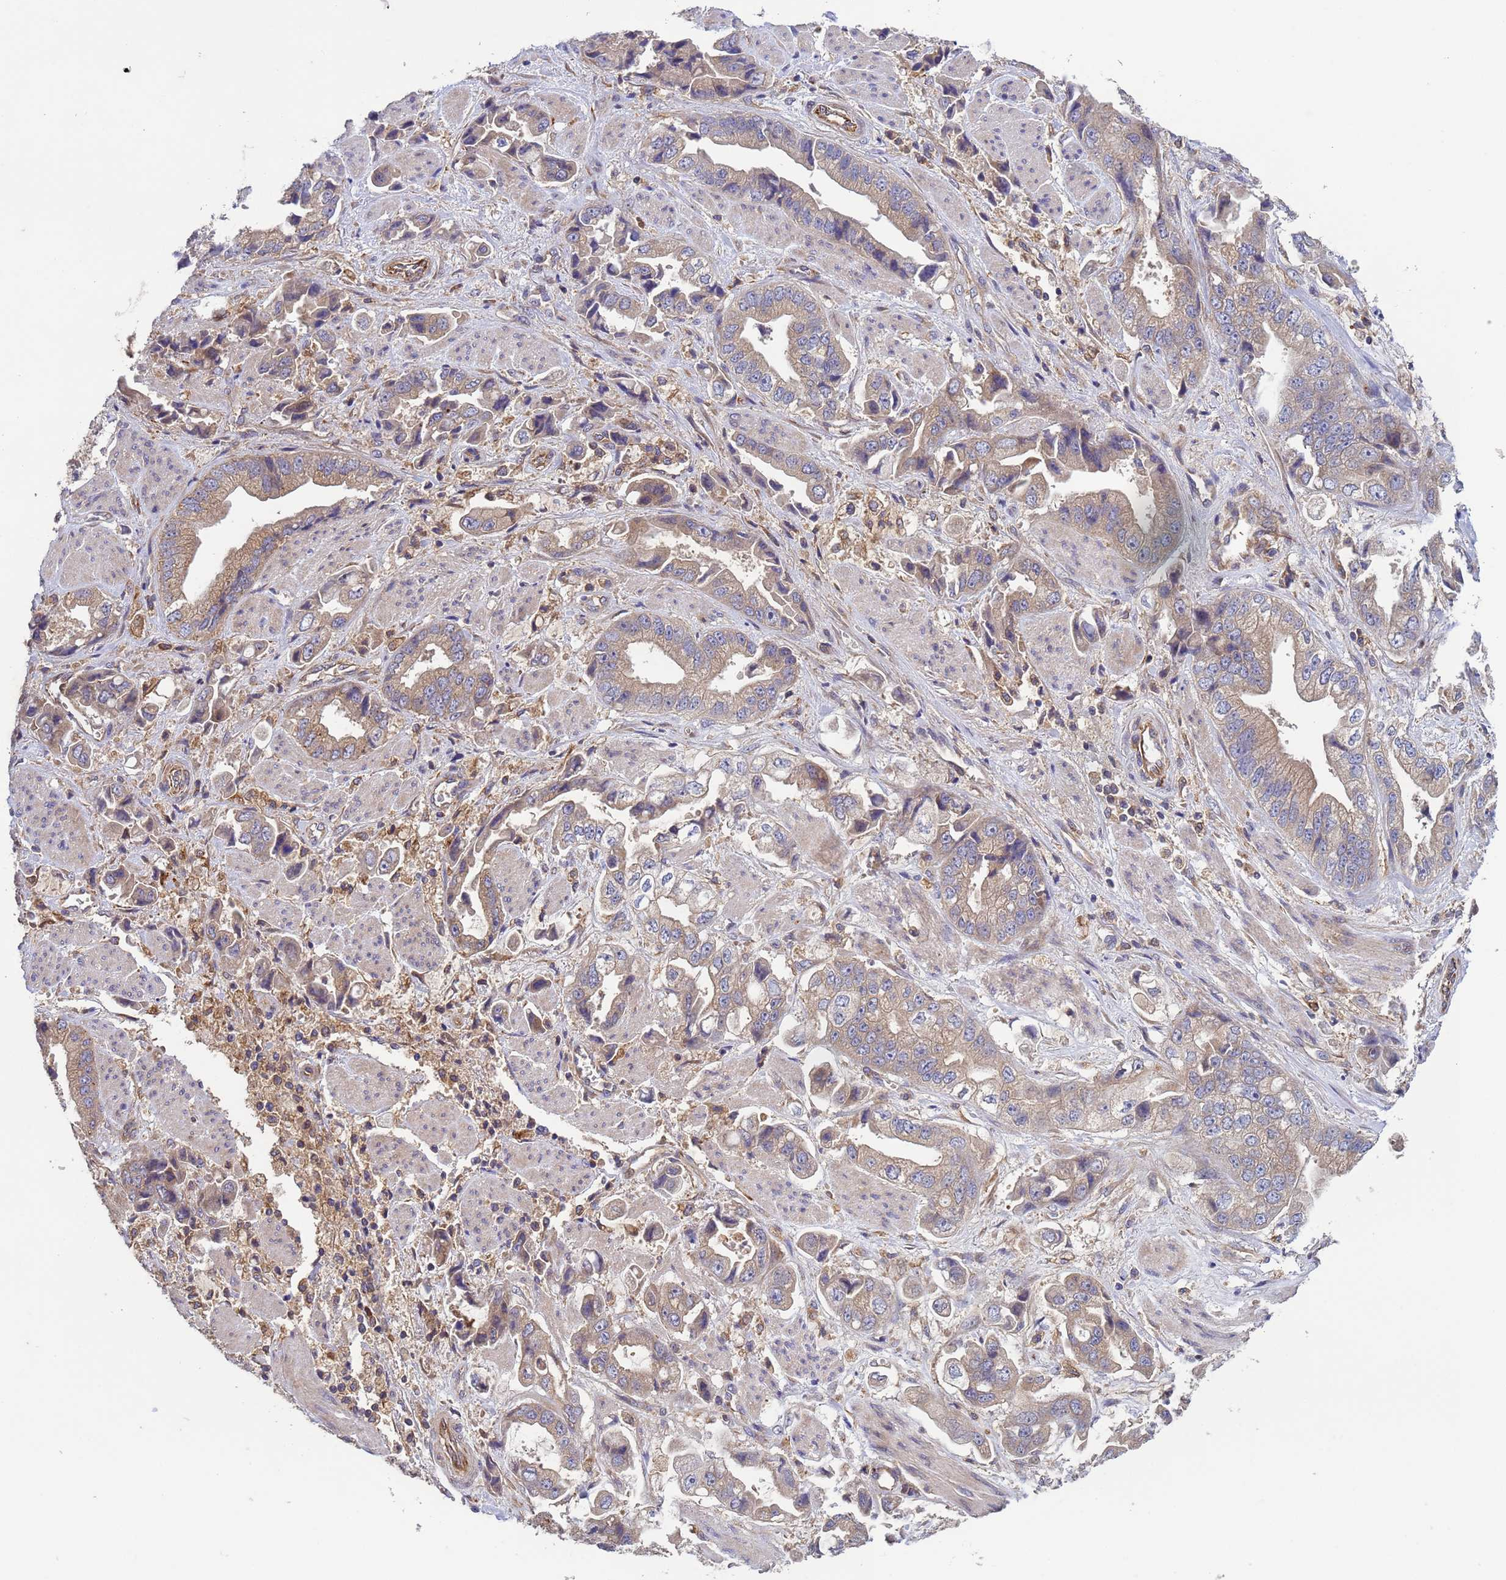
{"staining": {"intensity": "weak", "quantity": ">75%", "location": "cytoplasmic/membranous"}, "tissue": "stomach cancer", "cell_type": "Tumor cells", "image_type": "cancer", "snomed": [{"axis": "morphology", "description": "Adenocarcinoma, NOS"}, {"axis": "topography", "description": "Stomach"}], "caption": "Immunohistochemical staining of adenocarcinoma (stomach) displays low levels of weak cytoplasmic/membranous expression in approximately >75% of tumor cells.", "gene": "RAB10", "patient": {"sex": "male", "age": 62}}